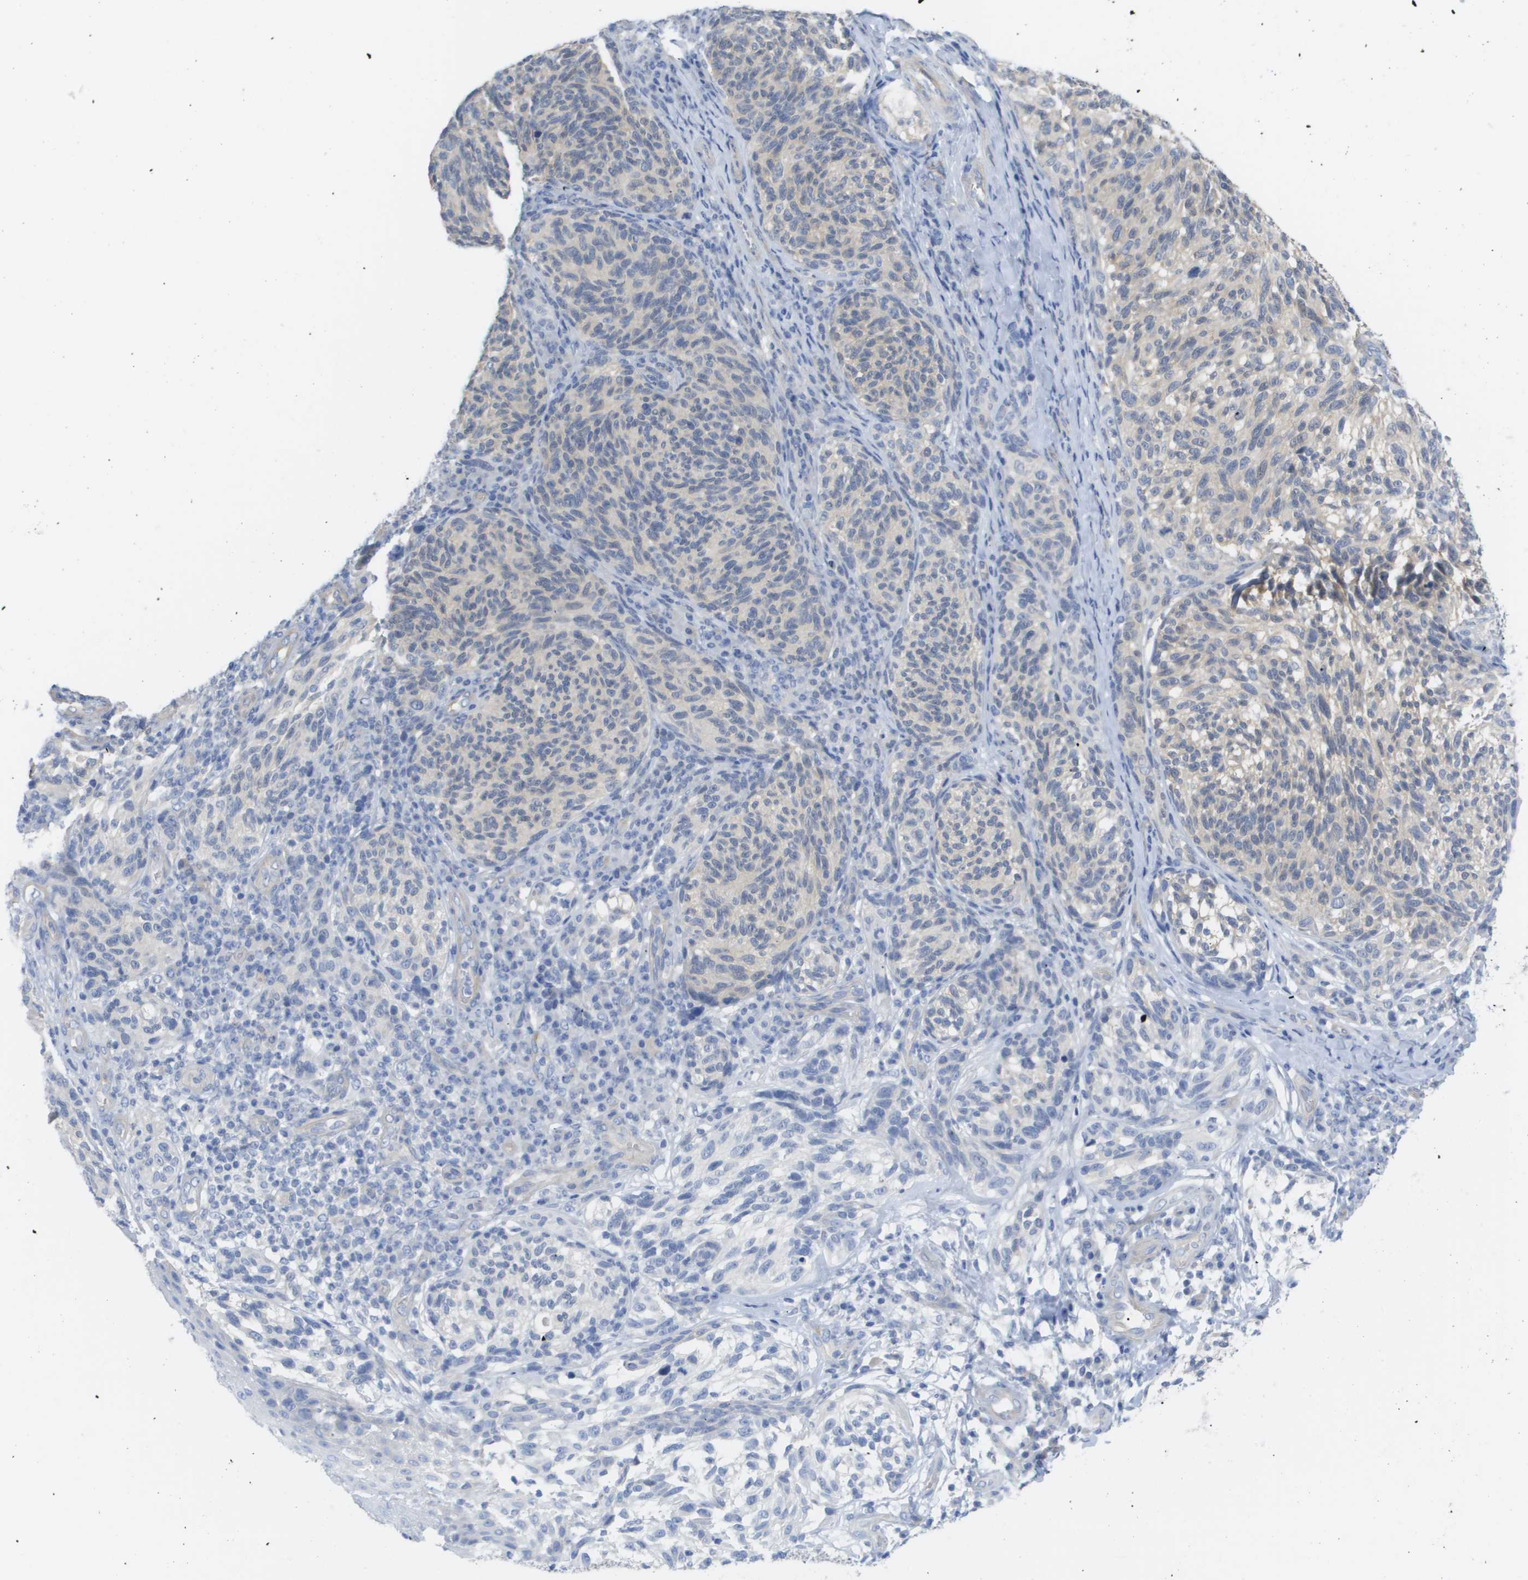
{"staining": {"intensity": "negative", "quantity": "none", "location": "none"}, "tissue": "melanoma", "cell_type": "Tumor cells", "image_type": "cancer", "snomed": [{"axis": "morphology", "description": "Malignant melanoma, NOS"}, {"axis": "topography", "description": "Skin"}], "caption": "Immunohistochemistry of melanoma shows no expression in tumor cells.", "gene": "MYL3", "patient": {"sex": "female", "age": 73}}